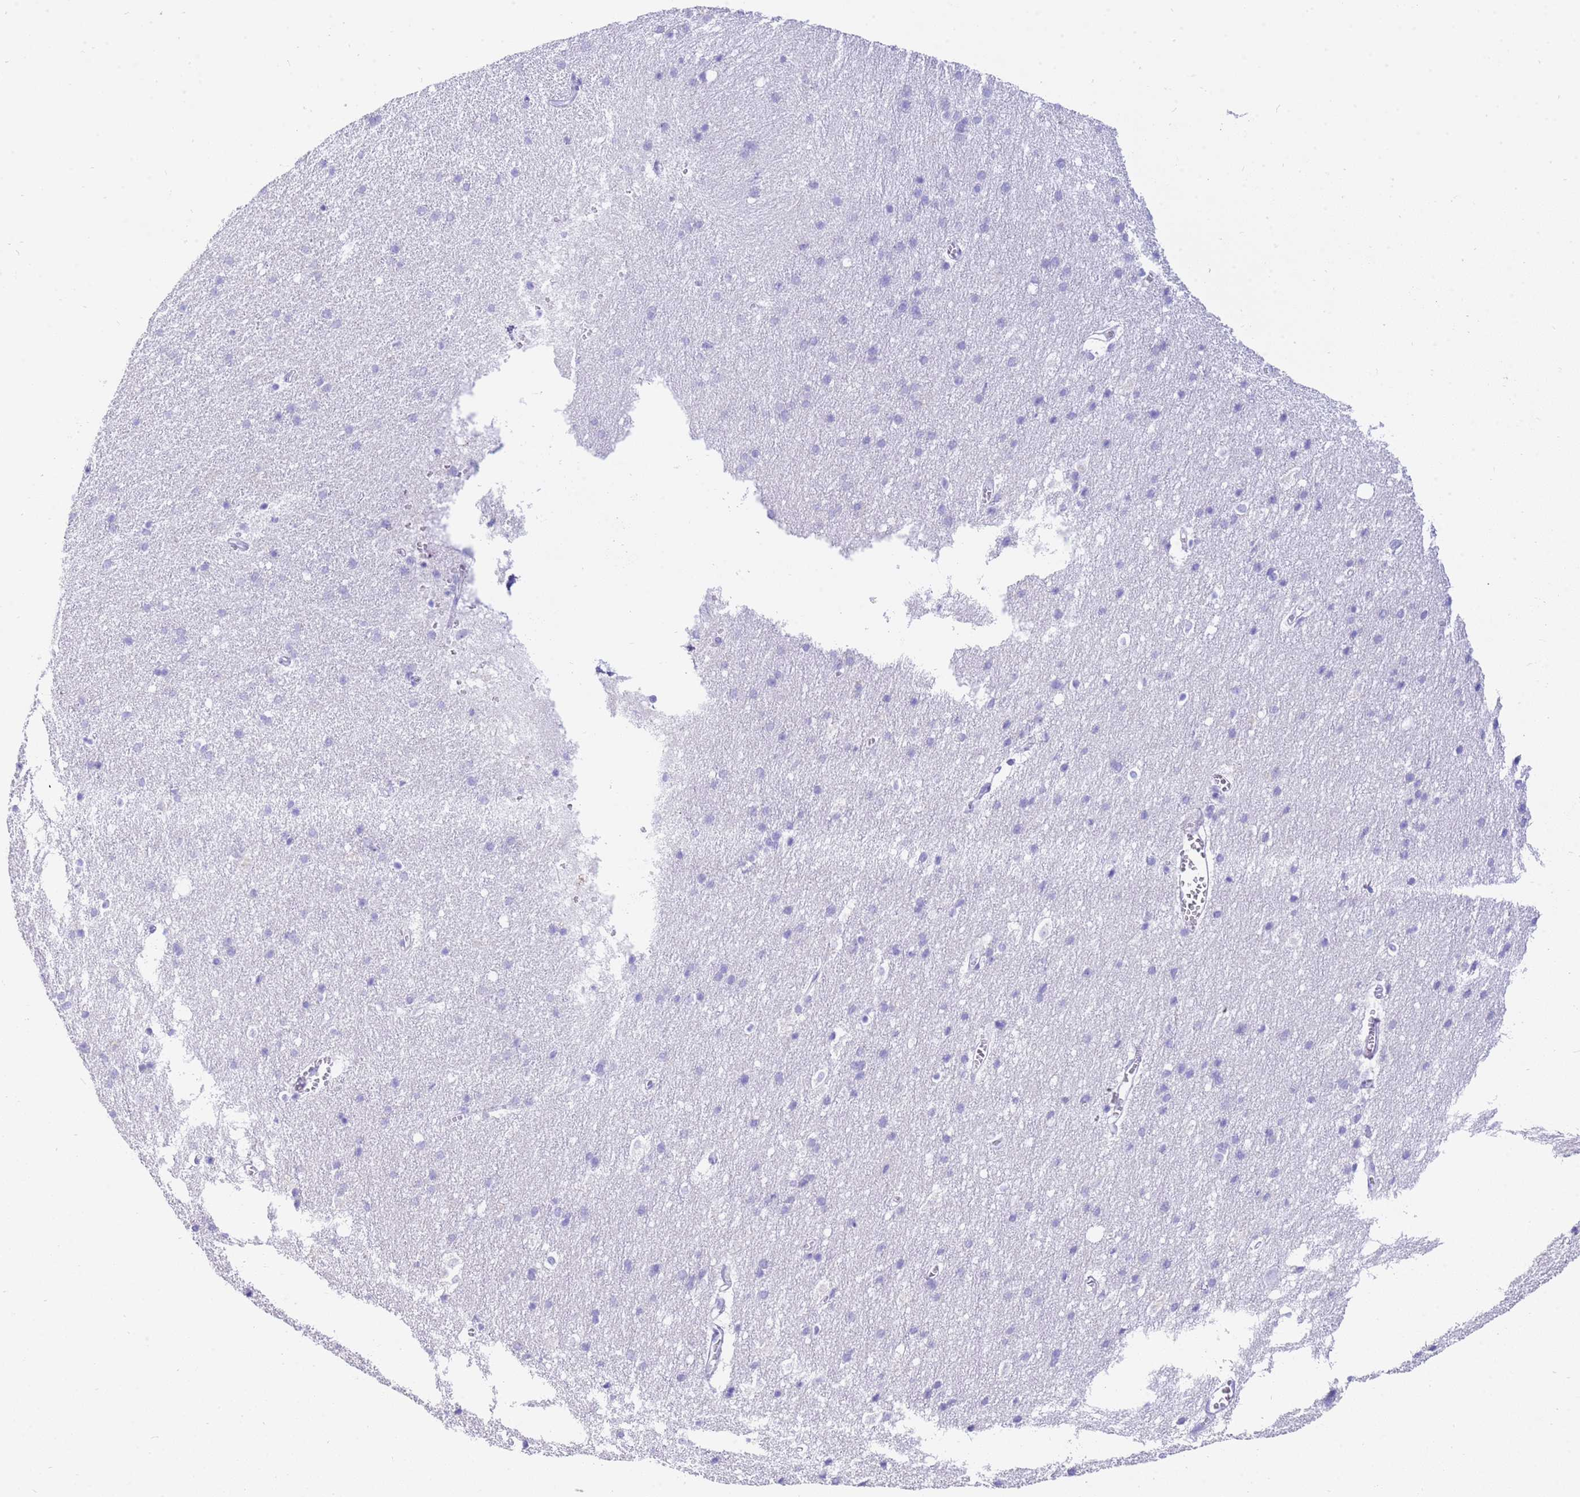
{"staining": {"intensity": "negative", "quantity": "none", "location": "none"}, "tissue": "cerebral cortex", "cell_type": "Endothelial cells", "image_type": "normal", "snomed": [{"axis": "morphology", "description": "Normal tissue, NOS"}, {"axis": "topography", "description": "Cerebral cortex"}], "caption": "This is a photomicrograph of immunohistochemistry (IHC) staining of normal cerebral cortex, which shows no expression in endothelial cells.", "gene": "CPB1", "patient": {"sex": "male", "age": 54}}